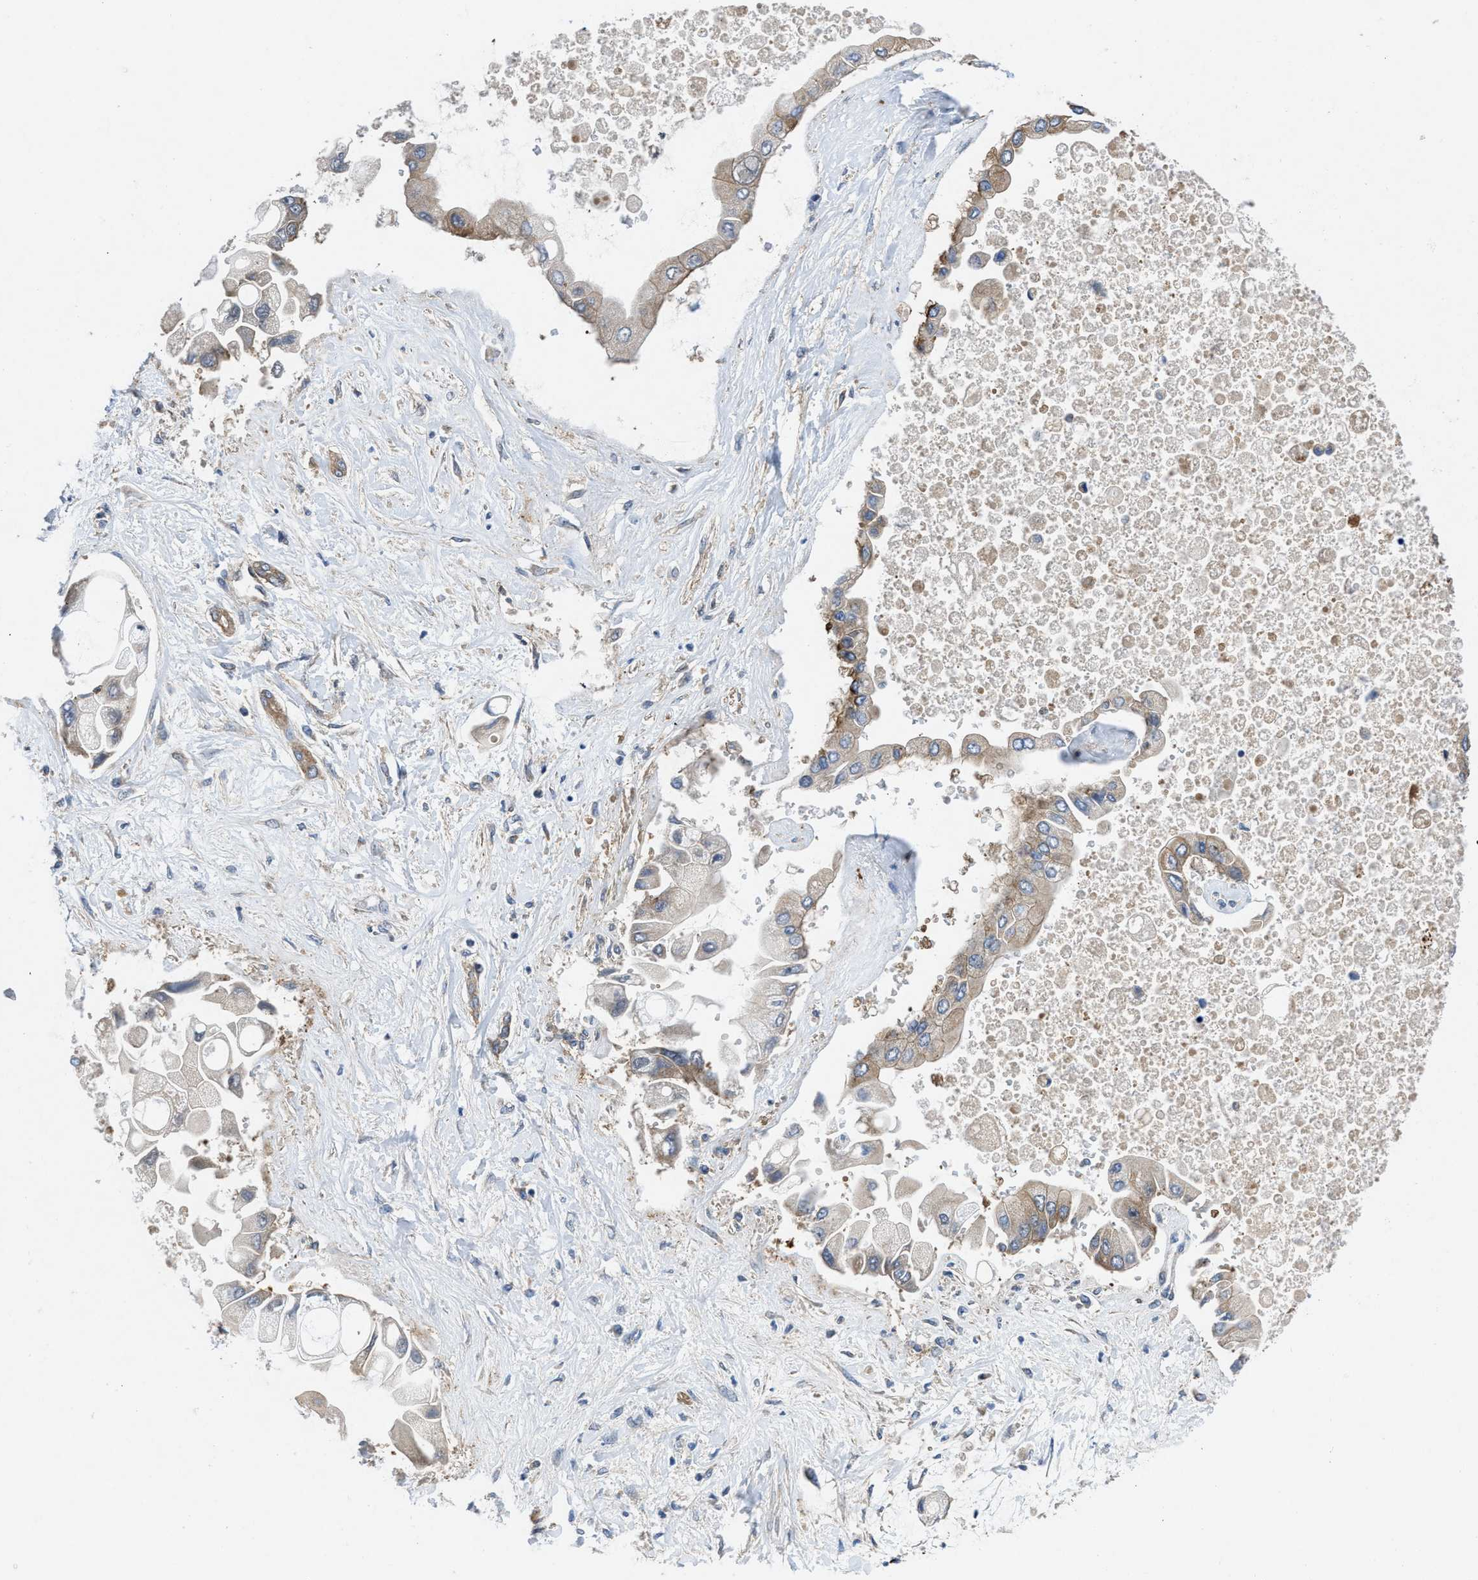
{"staining": {"intensity": "weak", "quantity": "<25%", "location": "cytoplasmic/membranous"}, "tissue": "liver cancer", "cell_type": "Tumor cells", "image_type": "cancer", "snomed": [{"axis": "morphology", "description": "Cholangiocarcinoma"}, {"axis": "topography", "description": "Liver"}], "caption": "DAB immunohistochemical staining of human liver cholangiocarcinoma displays no significant expression in tumor cells.", "gene": "PANX1", "patient": {"sex": "male", "age": 50}}